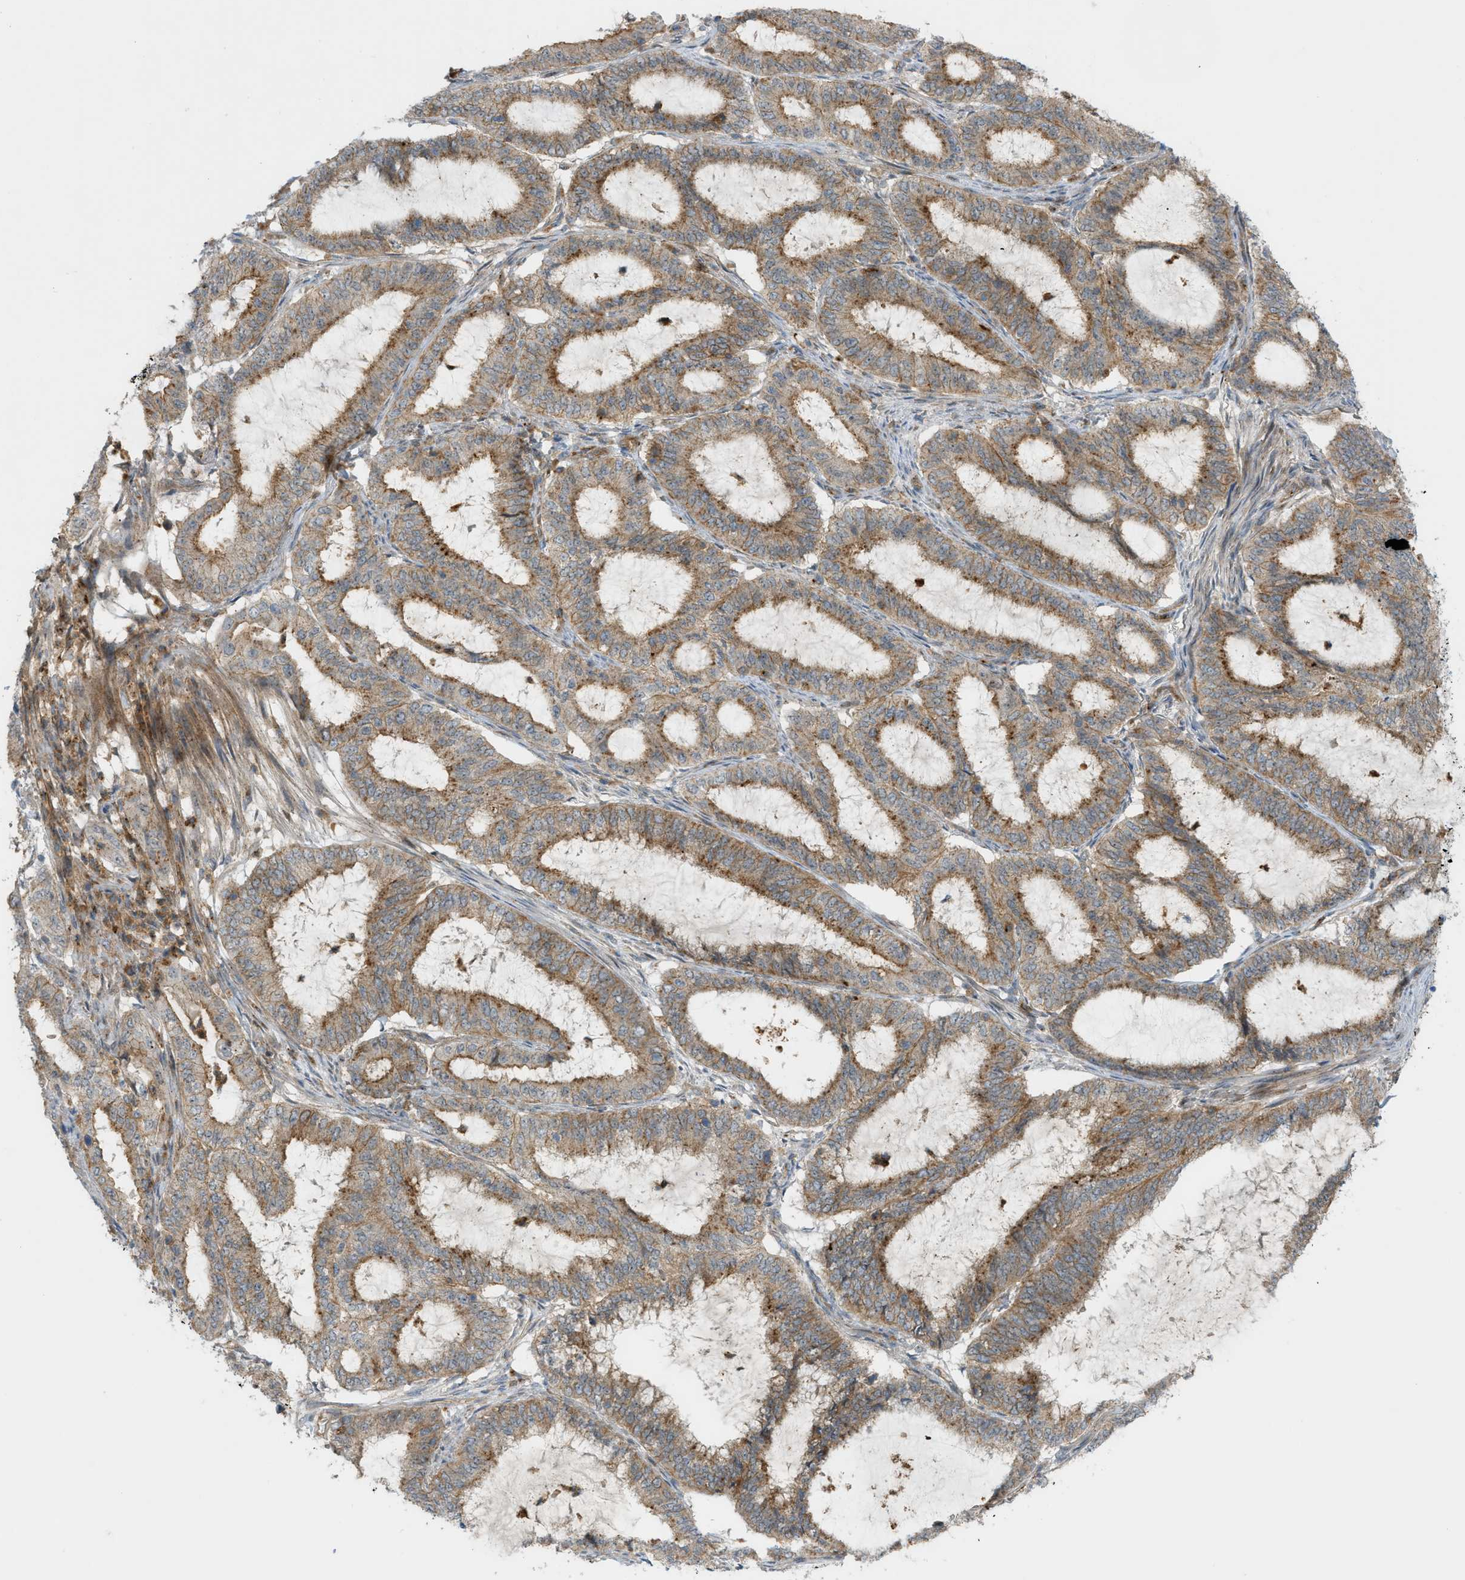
{"staining": {"intensity": "moderate", "quantity": ">75%", "location": "cytoplasmic/membranous"}, "tissue": "endometrial cancer", "cell_type": "Tumor cells", "image_type": "cancer", "snomed": [{"axis": "morphology", "description": "Adenocarcinoma, NOS"}, {"axis": "topography", "description": "Endometrium"}], "caption": "Endometrial cancer stained with DAB (3,3'-diaminobenzidine) immunohistochemistry (IHC) shows medium levels of moderate cytoplasmic/membranous staining in about >75% of tumor cells. The protein of interest is shown in brown color, while the nuclei are stained blue.", "gene": "GRK6", "patient": {"sex": "female", "age": 70}}